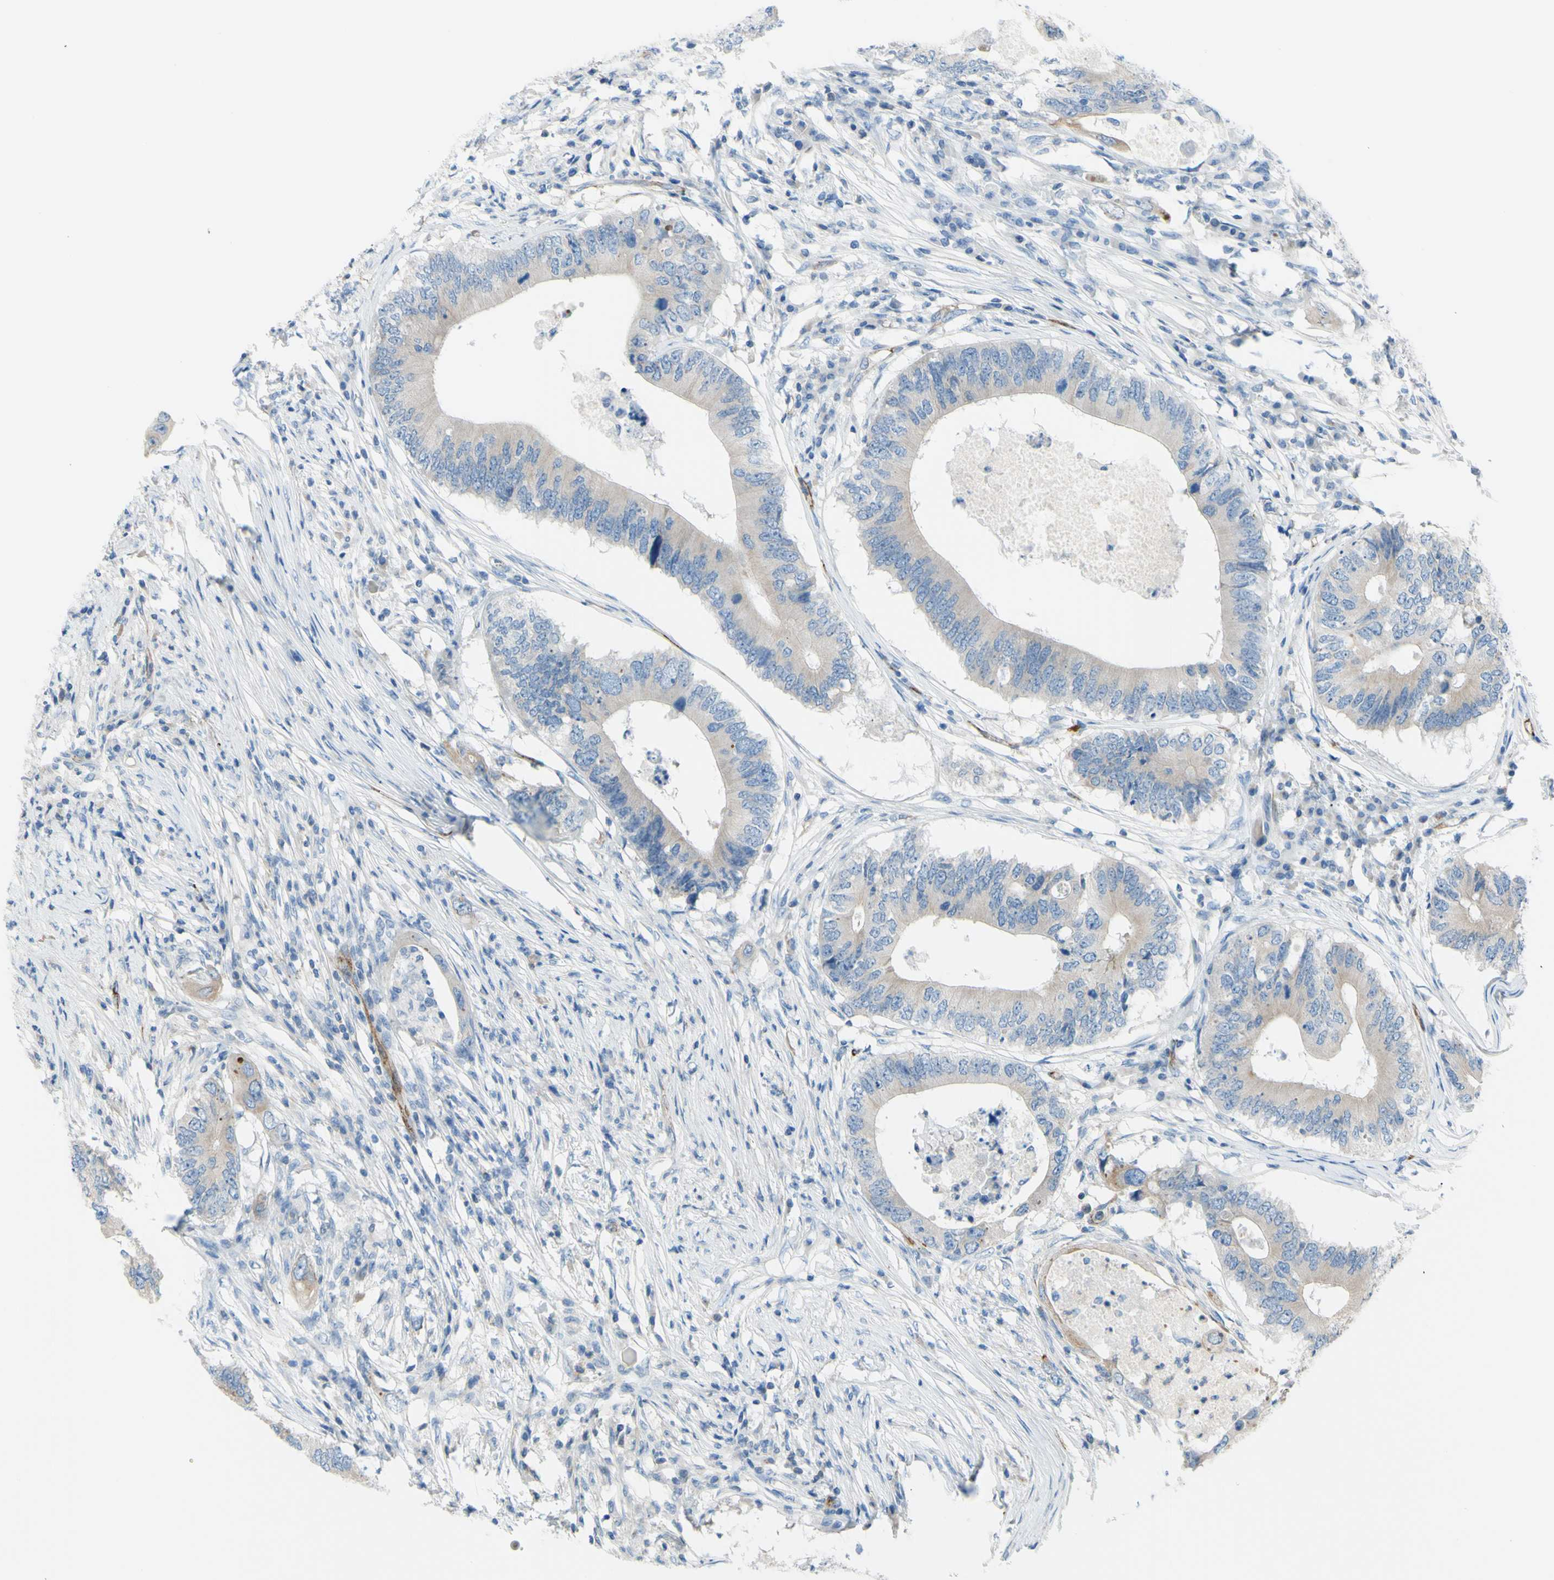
{"staining": {"intensity": "negative", "quantity": "none", "location": "none"}, "tissue": "colorectal cancer", "cell_type": "Tumor cells", "image_type": "cancer", "snomed": [{"axis": "morphology", "description": "Adenocarcinoma, NOS"}, {"axis": "topography", "description": "Colon"}], "caption": "IHC photomicrograph of neoplastic tissue: human colorectal adenocarcinoma stained with DAB demonstrates no significant protein expression in tumor cells.", "gene": "PRRG2", "patient": {"sex": "male", "age": 71}}